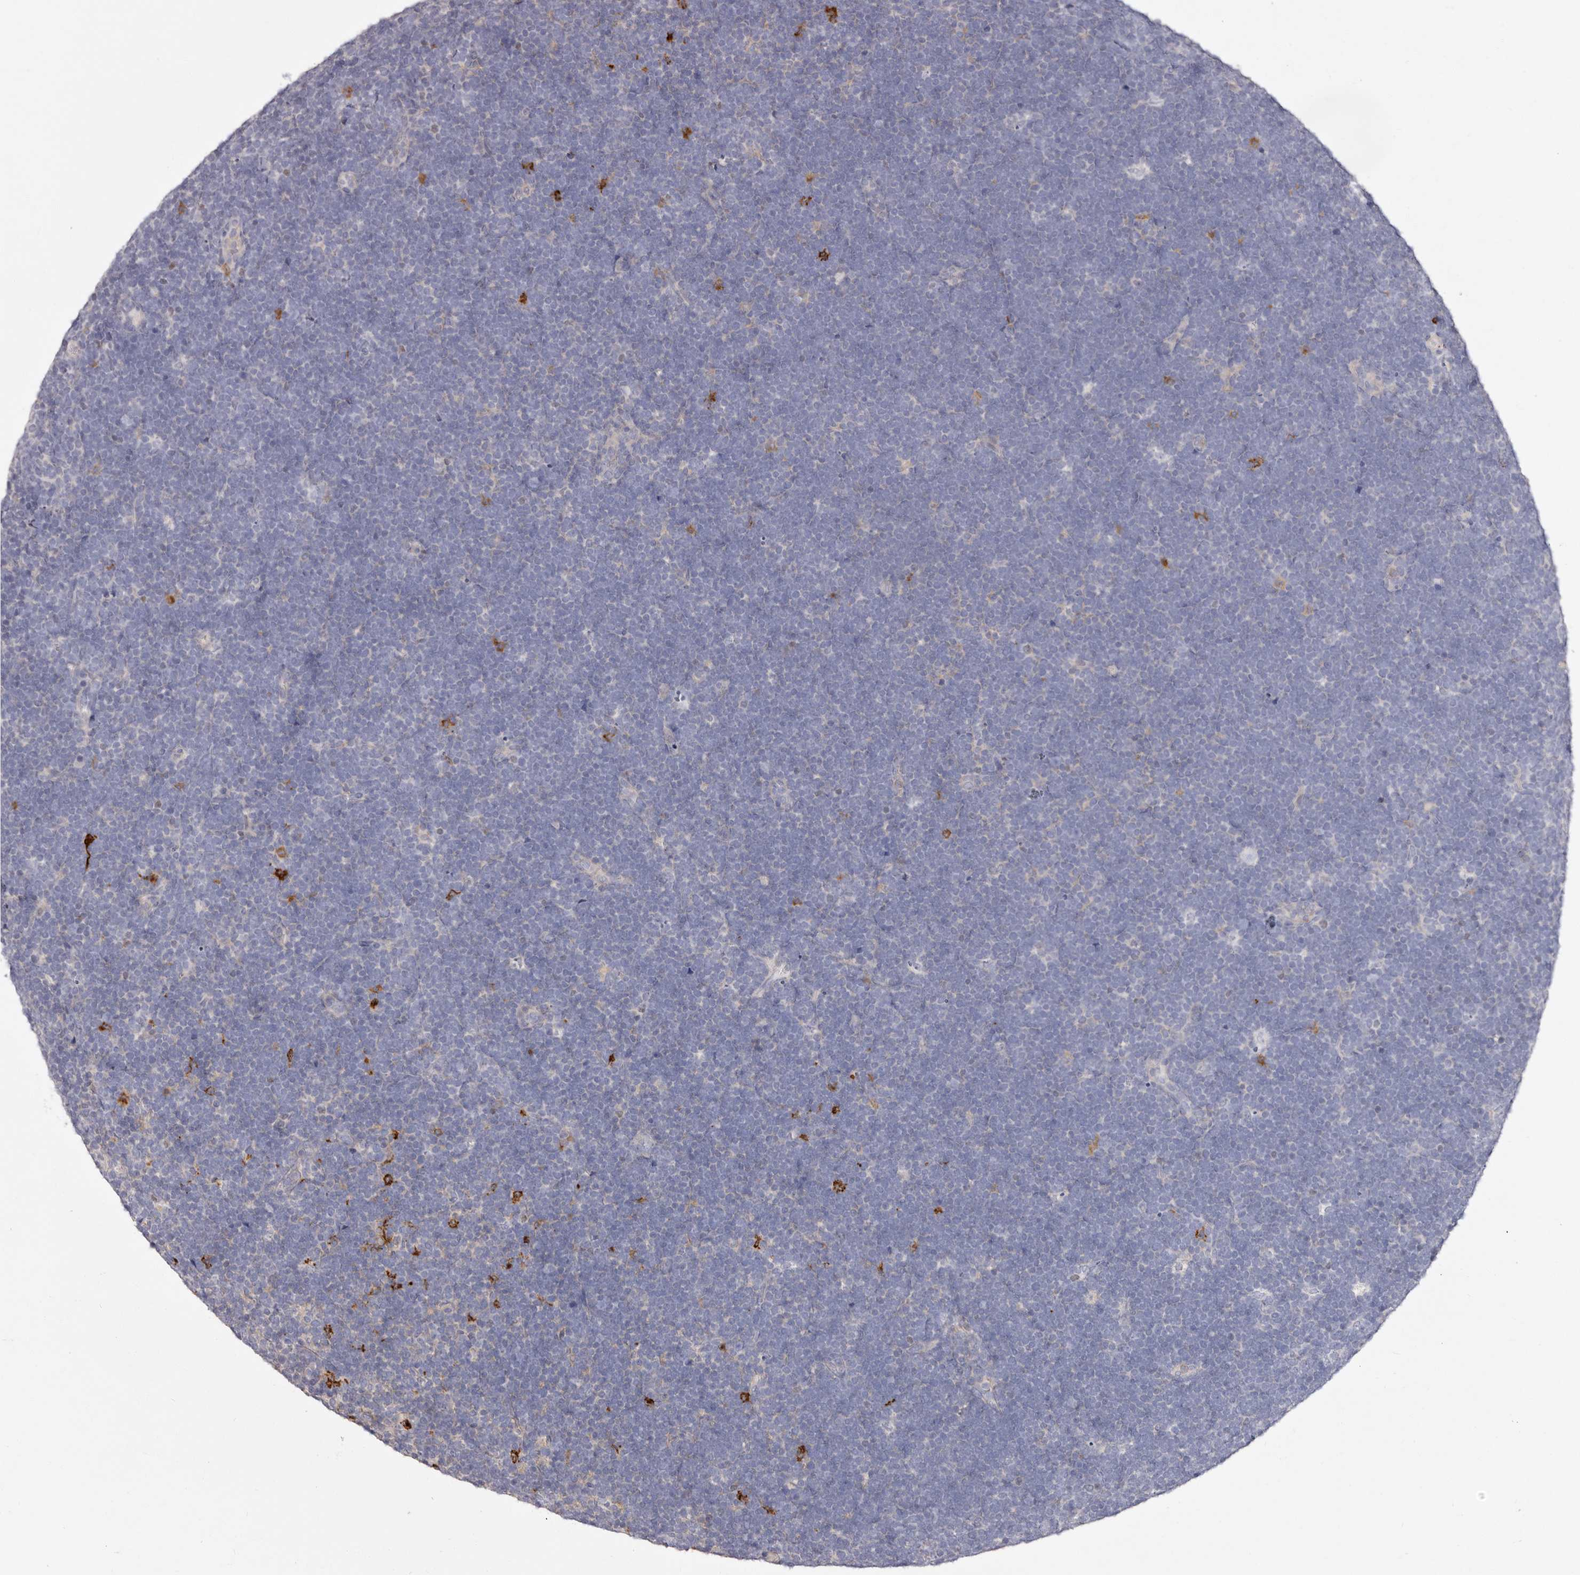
{"staining": {"intensity": "negative", "quantity": "none", "location": "none"}, "tissue": "lymphoma", "cell_type": "Tumor cells", "image_type": "cancer", "snomed": [{"axis": "morphology", "description": "Malignant lymphoma, non-Hodgkin's type, High grade"}, {"axis": "topography", "description": "Lymph node"}], "caption": "Tumor cells show no significant staining in lymphoma. (DAB (3,3'-diaminobenzidine) immunohistochemistry visualized using brightfield microscopy, high magnification).", "gene": "S1PR5", "patient": {"sex": "male", "age": 13}}